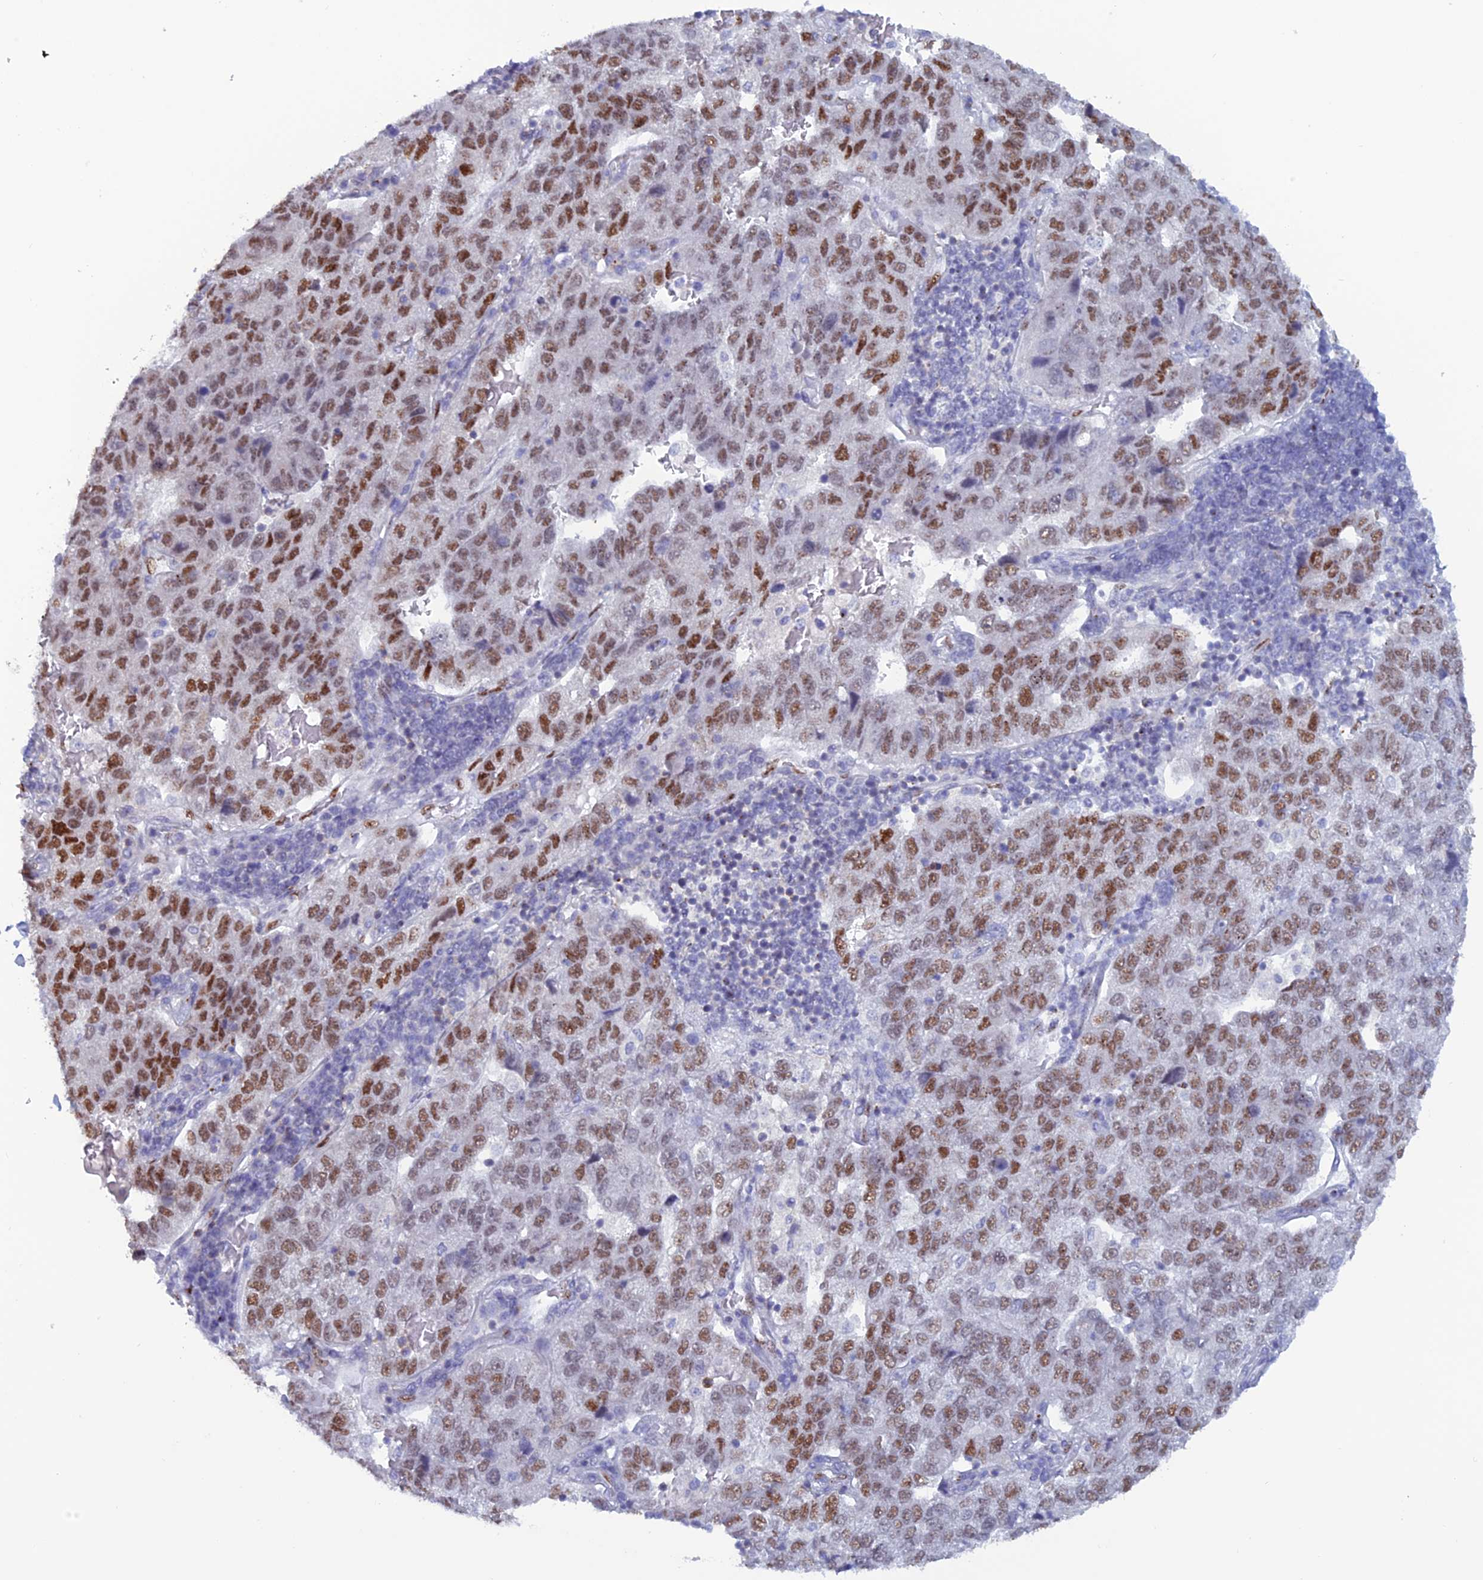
{"staining": {"intensity": "moderate", "quantity": ">75%", "location": "nuclear"}, "tissue": "pancreatic cancer", "cell_type": "Tumor cells", "image_type": "cancer", "snomed": [{"axis": "morphology", "description": "Adenocarcinoma, NOS"}, {"axis": "topography", "description": "Pancreas"}], "caption": "Pancreatic adenocarcinoma stained with DAB (3,3'-diaminobenzidine) IHC displays medium levels of moderate nuclear positivity in approximately >75% of tumor cells.", "gene": "NOL4L", "patient": {"sex": "female", "age": 61}}